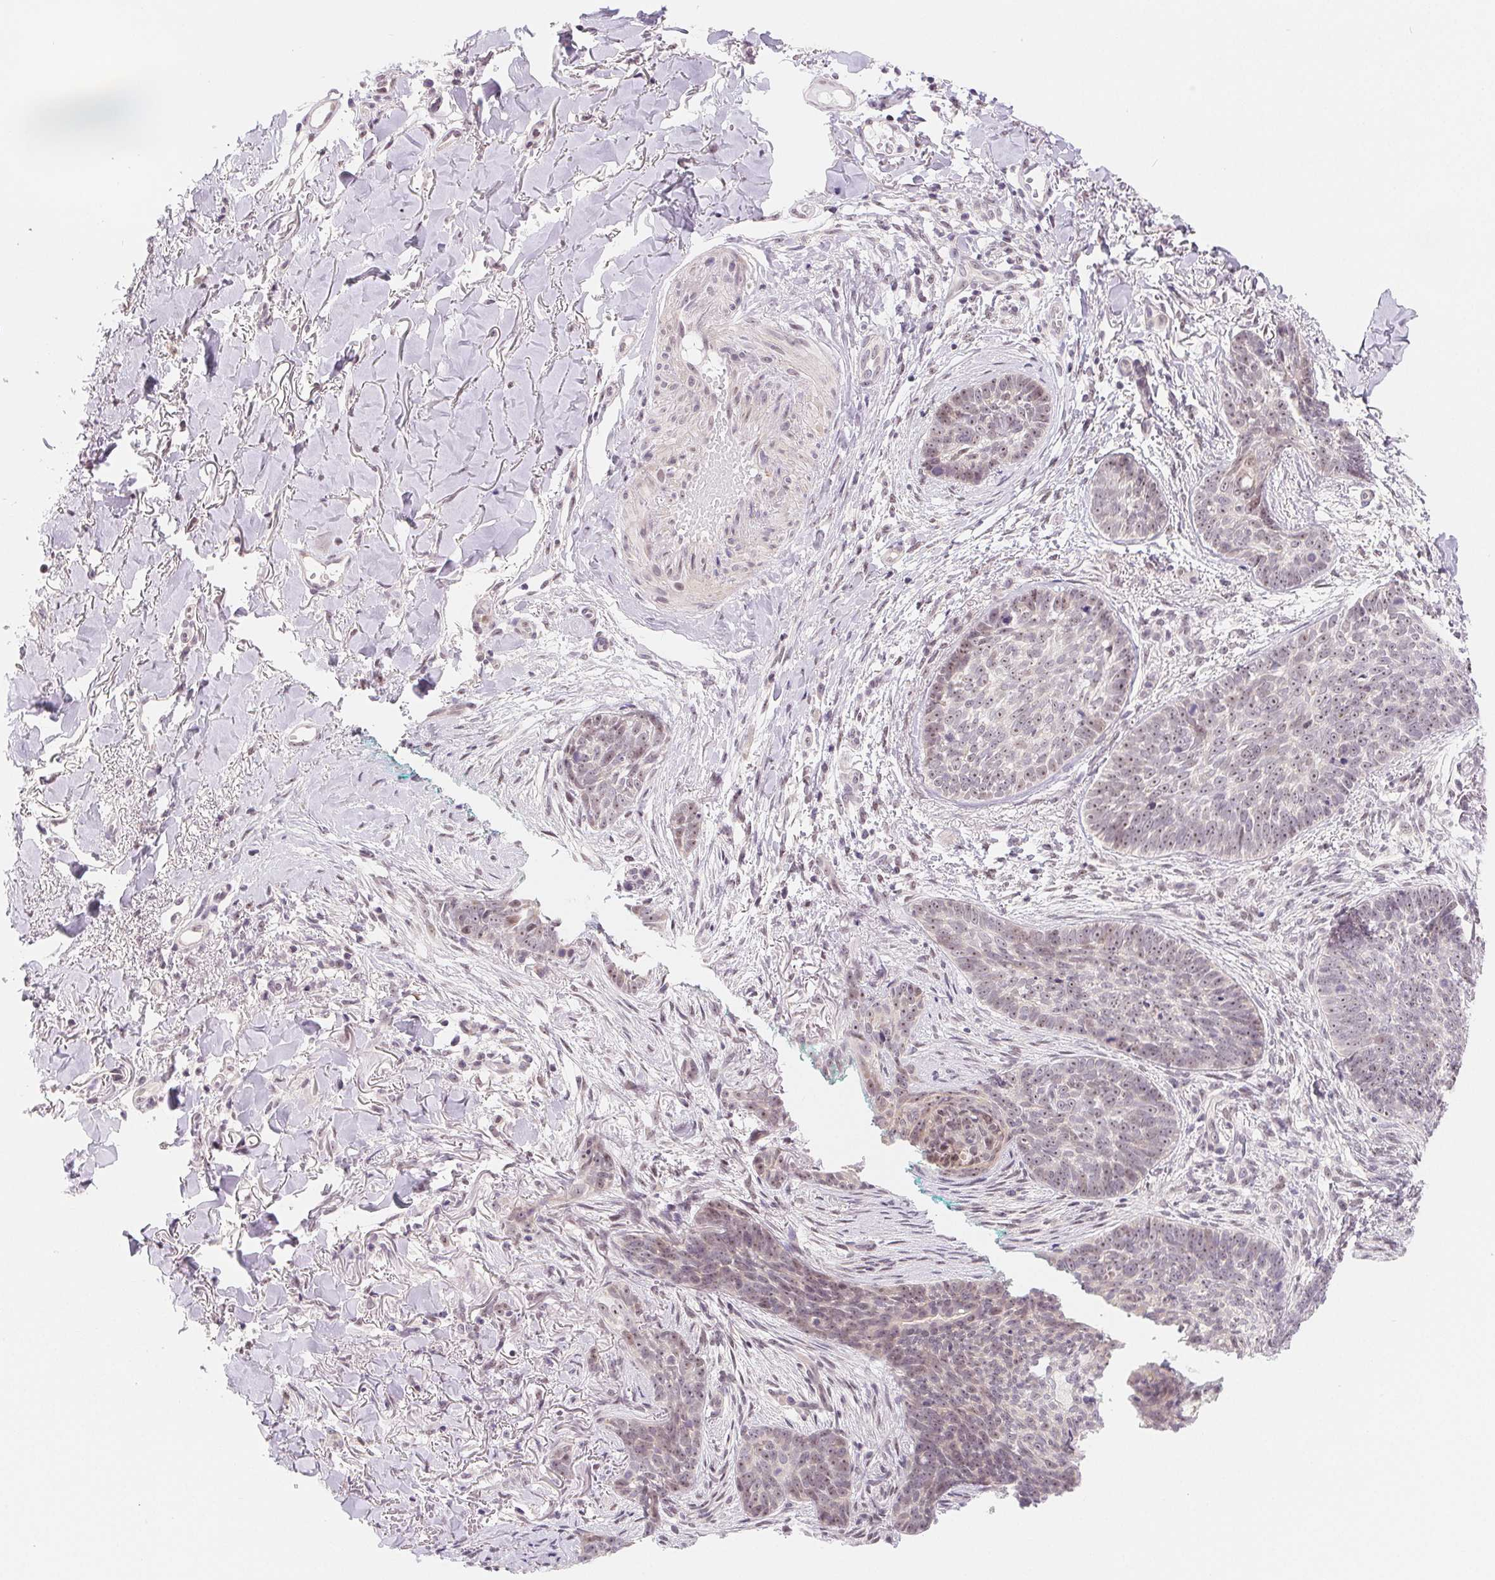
{"staining": {"intensity": "weak", "quantity": "25%-75%", "location": "nuclear"}, "tissue": "skin cancer", "cell_type": "Tumor cells", "image_type": "cancer", "snomed": [{"axis": "morphology", "description": "Basal cell carcinoma"}, {"axis": "topography", "description": "Skin"}, {"axis": "topography", "description": "Skin of face"}], "caption": "Skin basal cell carcinoma stained with a brown dye shows weak nuclear positive positivity in about 25%-75% of tumor cells.", "gene": "LCA5L", "patient": {"sex": "male", "age": 88}}